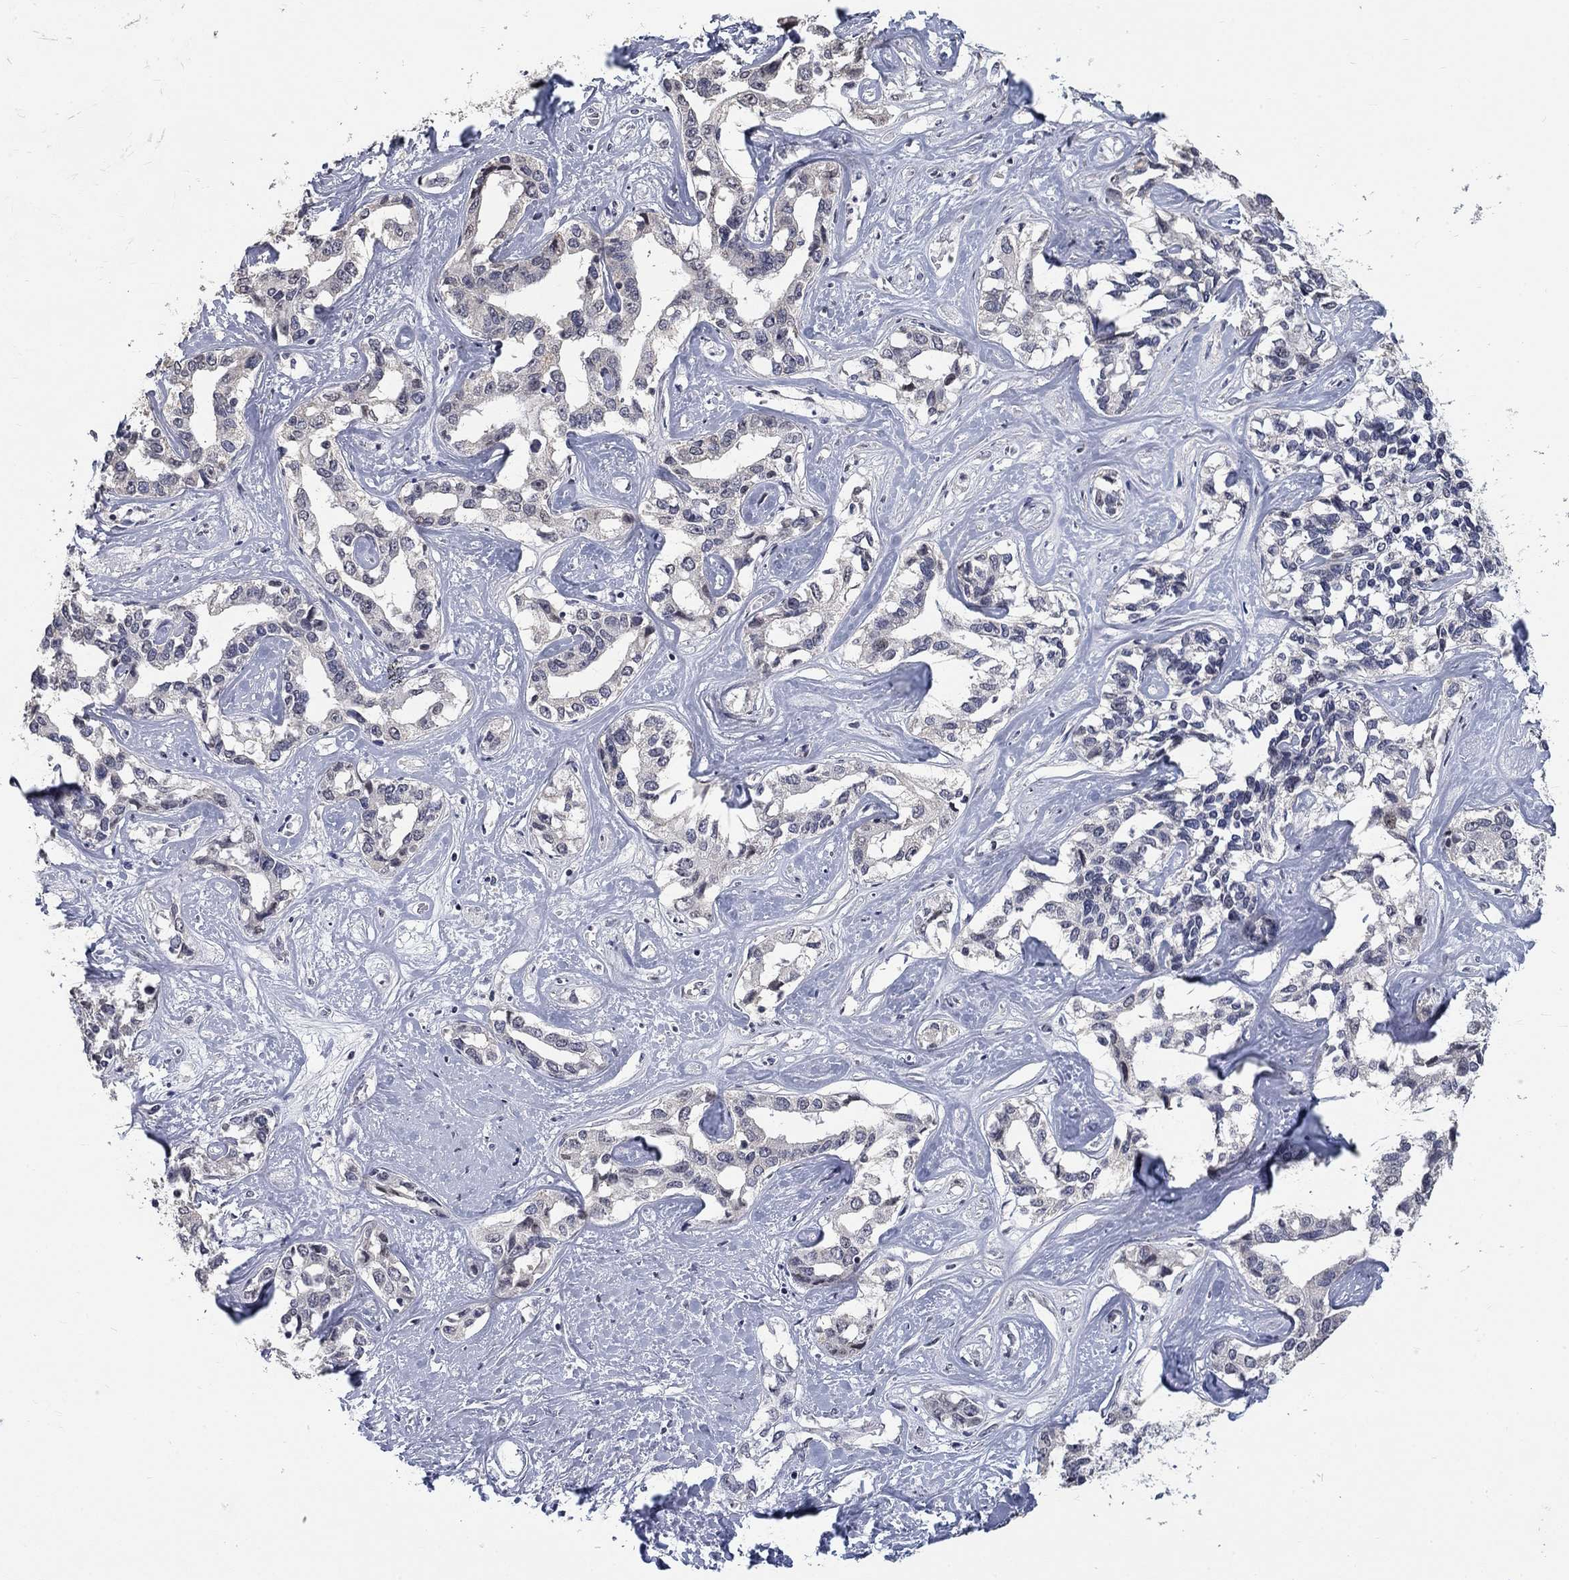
{"staining": {"intensity": "negative", "quantity": "none", "location": "none"}, "tissue": "liver cancer", "cell_type": "Tumor cells", "image_type": "cancer", "snomed": [{"axis": "morphology", "description": "Cholangiocarcinoma"}, {"axis": "topography", "description": "Liver"}], "caption": "Immunohistochemistry image of neoplastic tissue: human liver cancer stained with DAB (3,3'-diaminobenzidine) exhibits no significant protein positivity in tumor cells.", "gene": "SPATA33", "patient": {"sex": "male", "age": 59}}